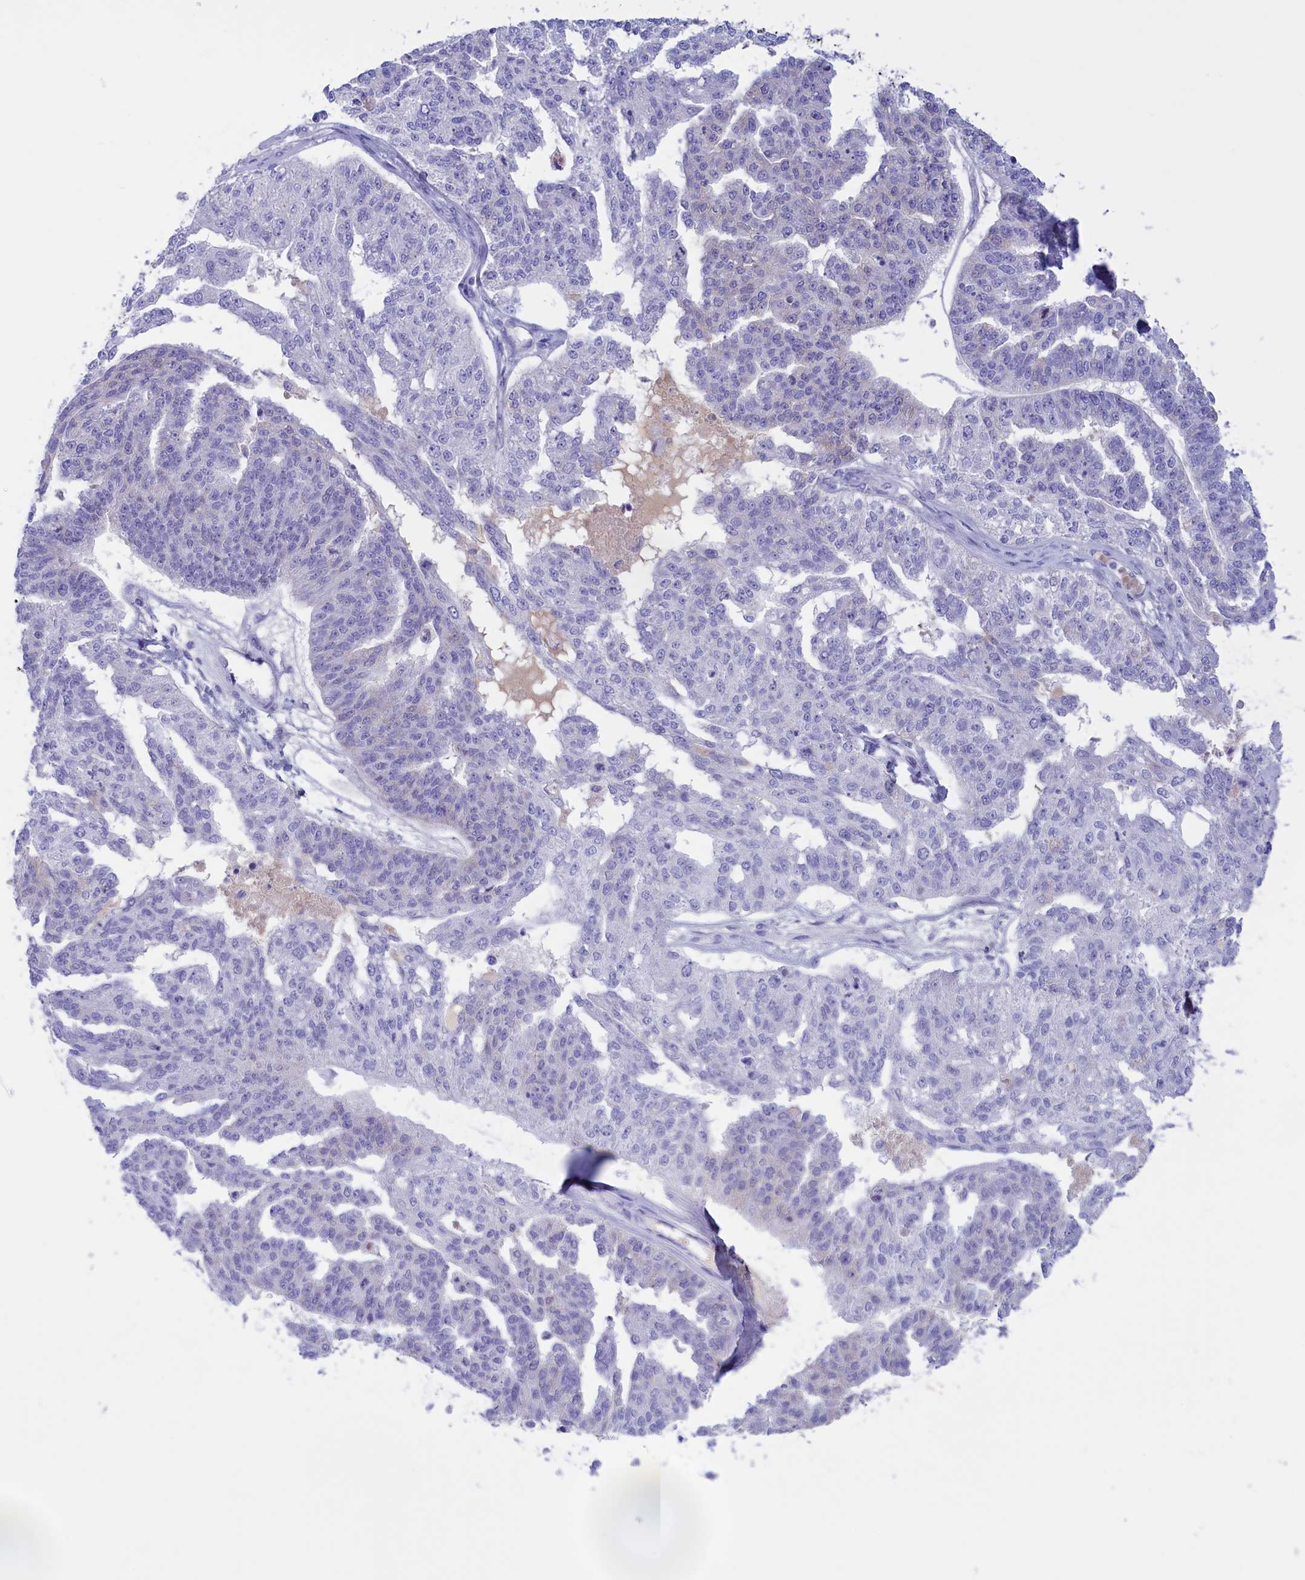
{"staining": {"intensity": "negative", "quantity": "none", "location": "none"}, "tissue": "ovarian cancer", "cell_type": "Tumor cells", "image_type": "cancer", "snomed": [{"axis": "morphology", "description": "Cystadenocarcinoma, serous, NOS"}, {"axis": "topography", "description": "Ovary"}], "caption": "Ovarian serous cystadenocarcinoma was stained to show a protein in brown. There is no significant staining in tumor cells. Brightfield microscopy of immunohistochemistry (IHC) stained with DAB (3,3'-diaminobenzidine) (brown) and hematoxylin (blue), captured at high magnification.", "gene": "PROK2", "patient": {"sex": "female", "age": 58}}